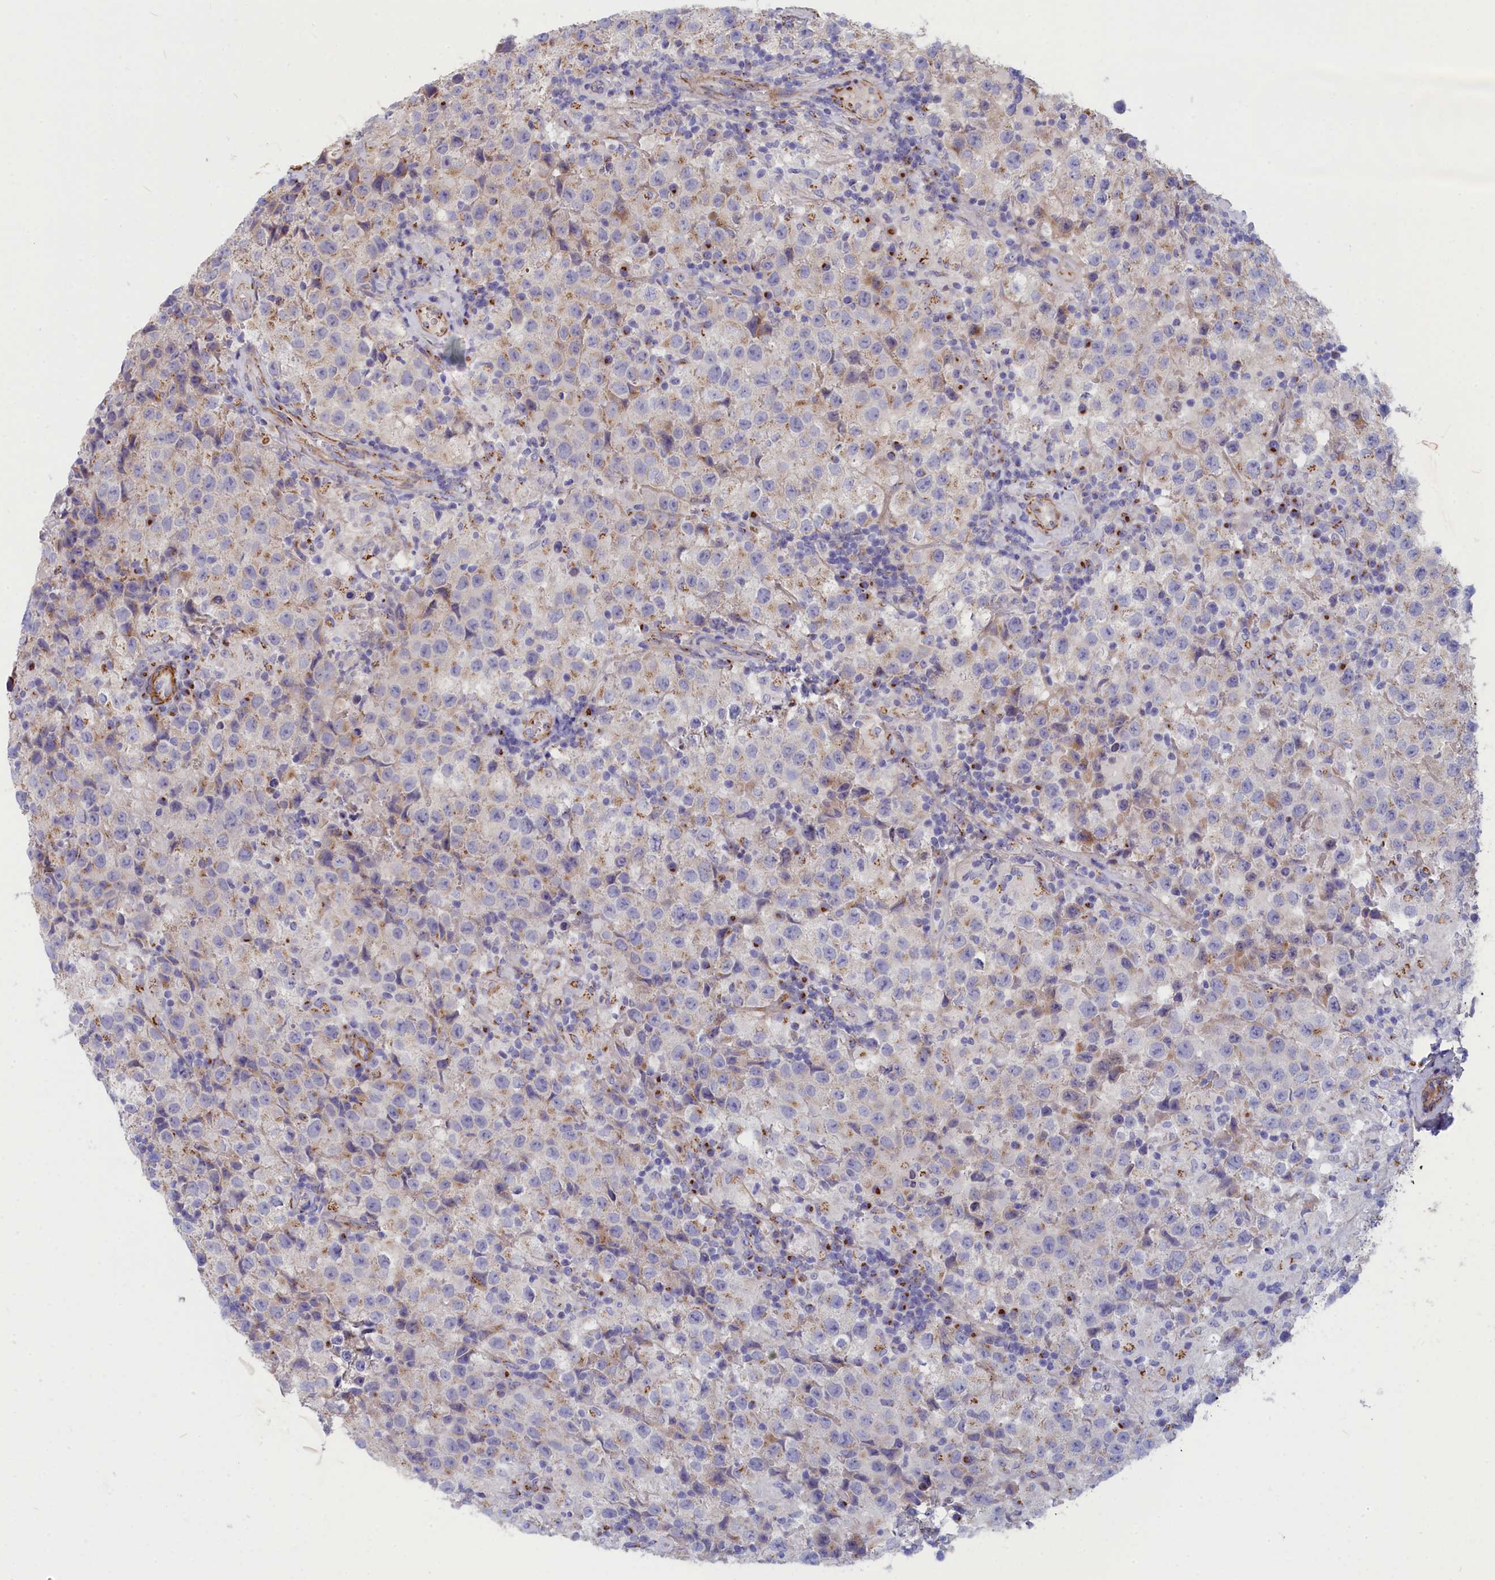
{"staining": {"intensity": "weak", "quantity": "<25%", "location": "cytoplasmic/membranous"}, "tissue": "testis cancer", "cell_type": "Tumor cells", "image_type": "cancer", "snomed": [{"axis": "morphology", "description": "Seminoma, NOS"}, {"axis": "morphology", "description": "Carcinoma, Embryonal, NOS"}, {"axis": "topography", "description": "Testis"}], "caption": "Tumor cells are negative for brown protein staining in testis cancer (embryonal carcinoma).", "gene": "TUBGCP4", "patient": {"sex": "male", "age": 41}}